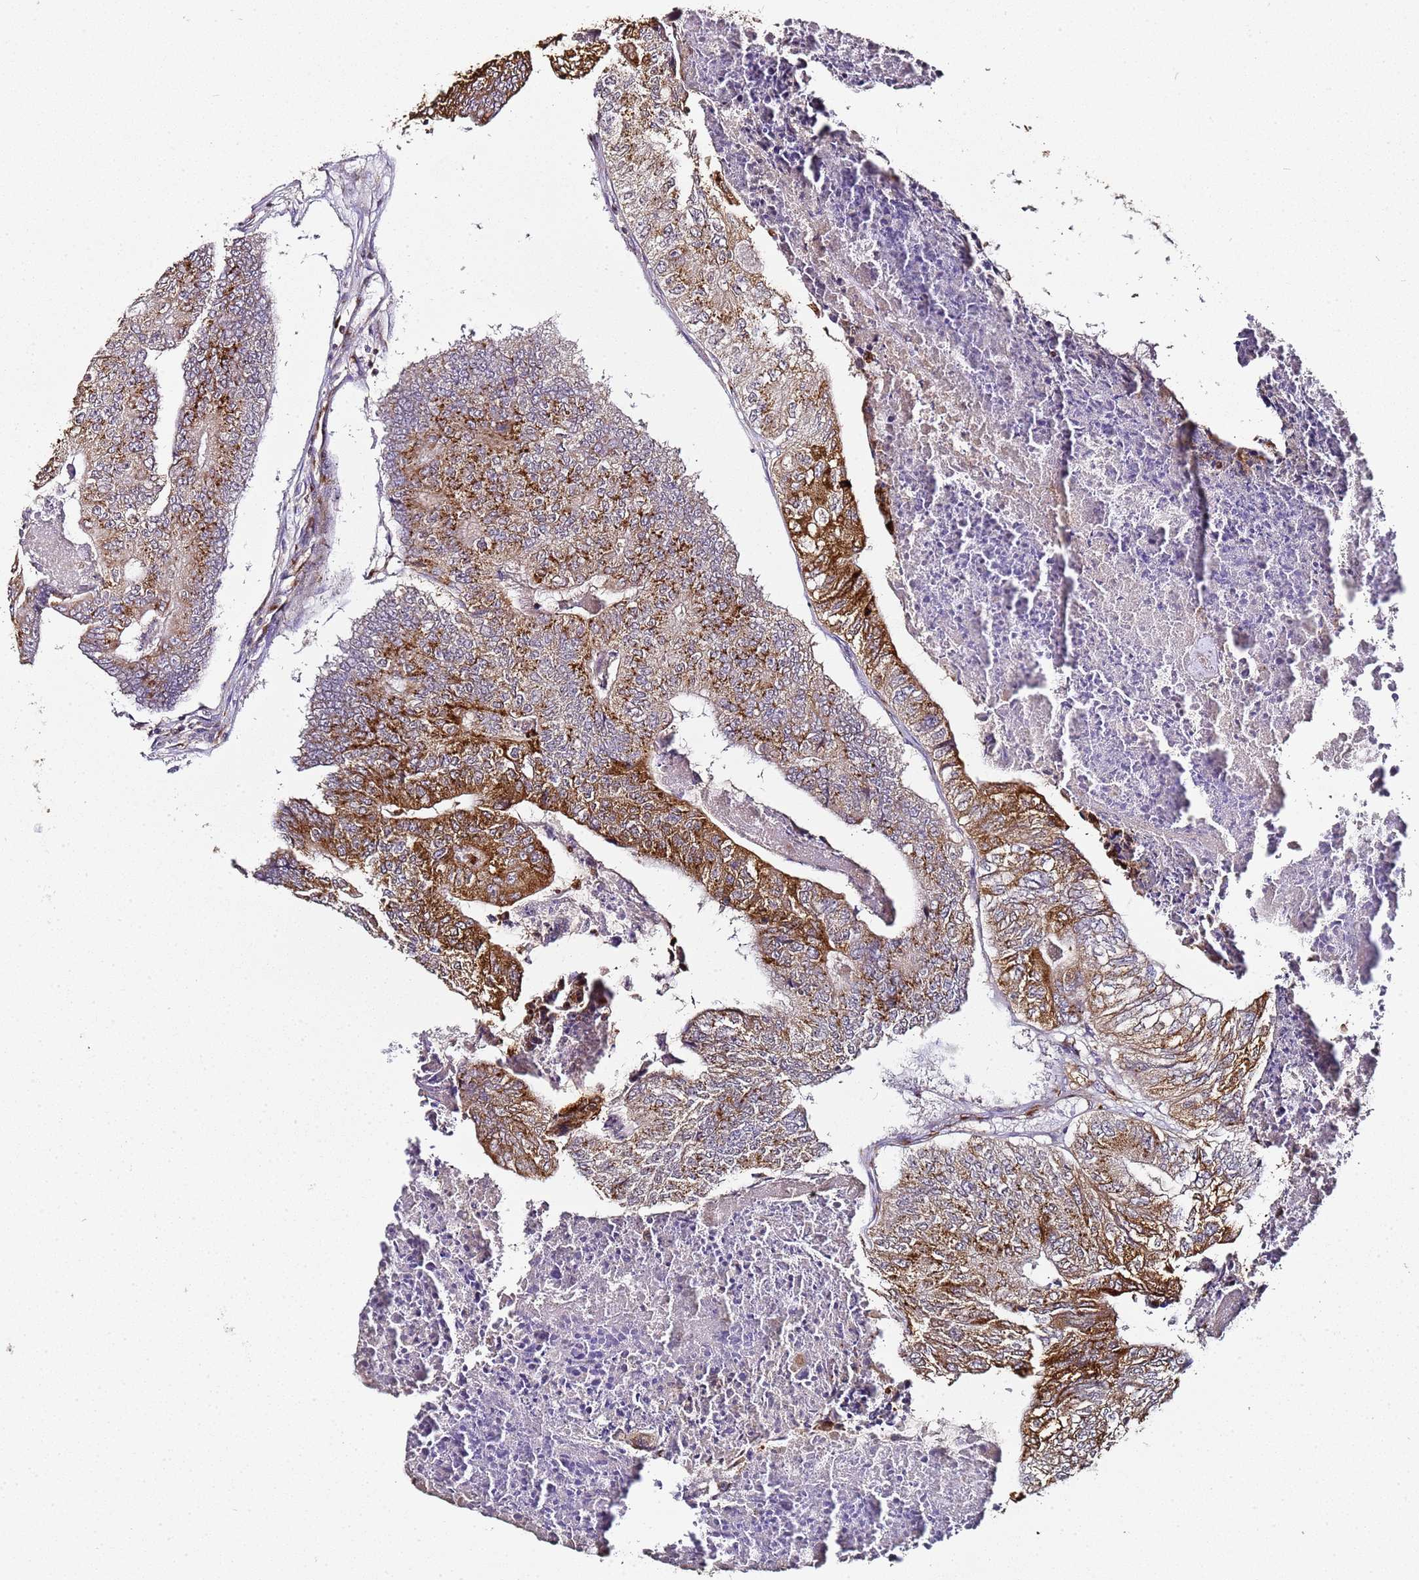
{"staining": {"intensity": "moderate", "quantity": "25%-75%", "location": "cytoplasmic/membranous"}, "tissue": "colorectal cancer", "cell_type": "Tumor cells", "image_type": "cancer", "snomed": [{"axis": "morphology", "description": "Adenocarcinoma, NOS"}, {"axis": "topography", "description": "Colon"}], "caption": "An immunohistochemistry (IHC) micrograph of tumor tissue is shown. Protein staining in brown highlights moderate cytoplasmic/membranous positivity in colorectal cancer within tumor cells.", "gene": "MRPL49", "patient": {"sex": "female", "age": 67}}